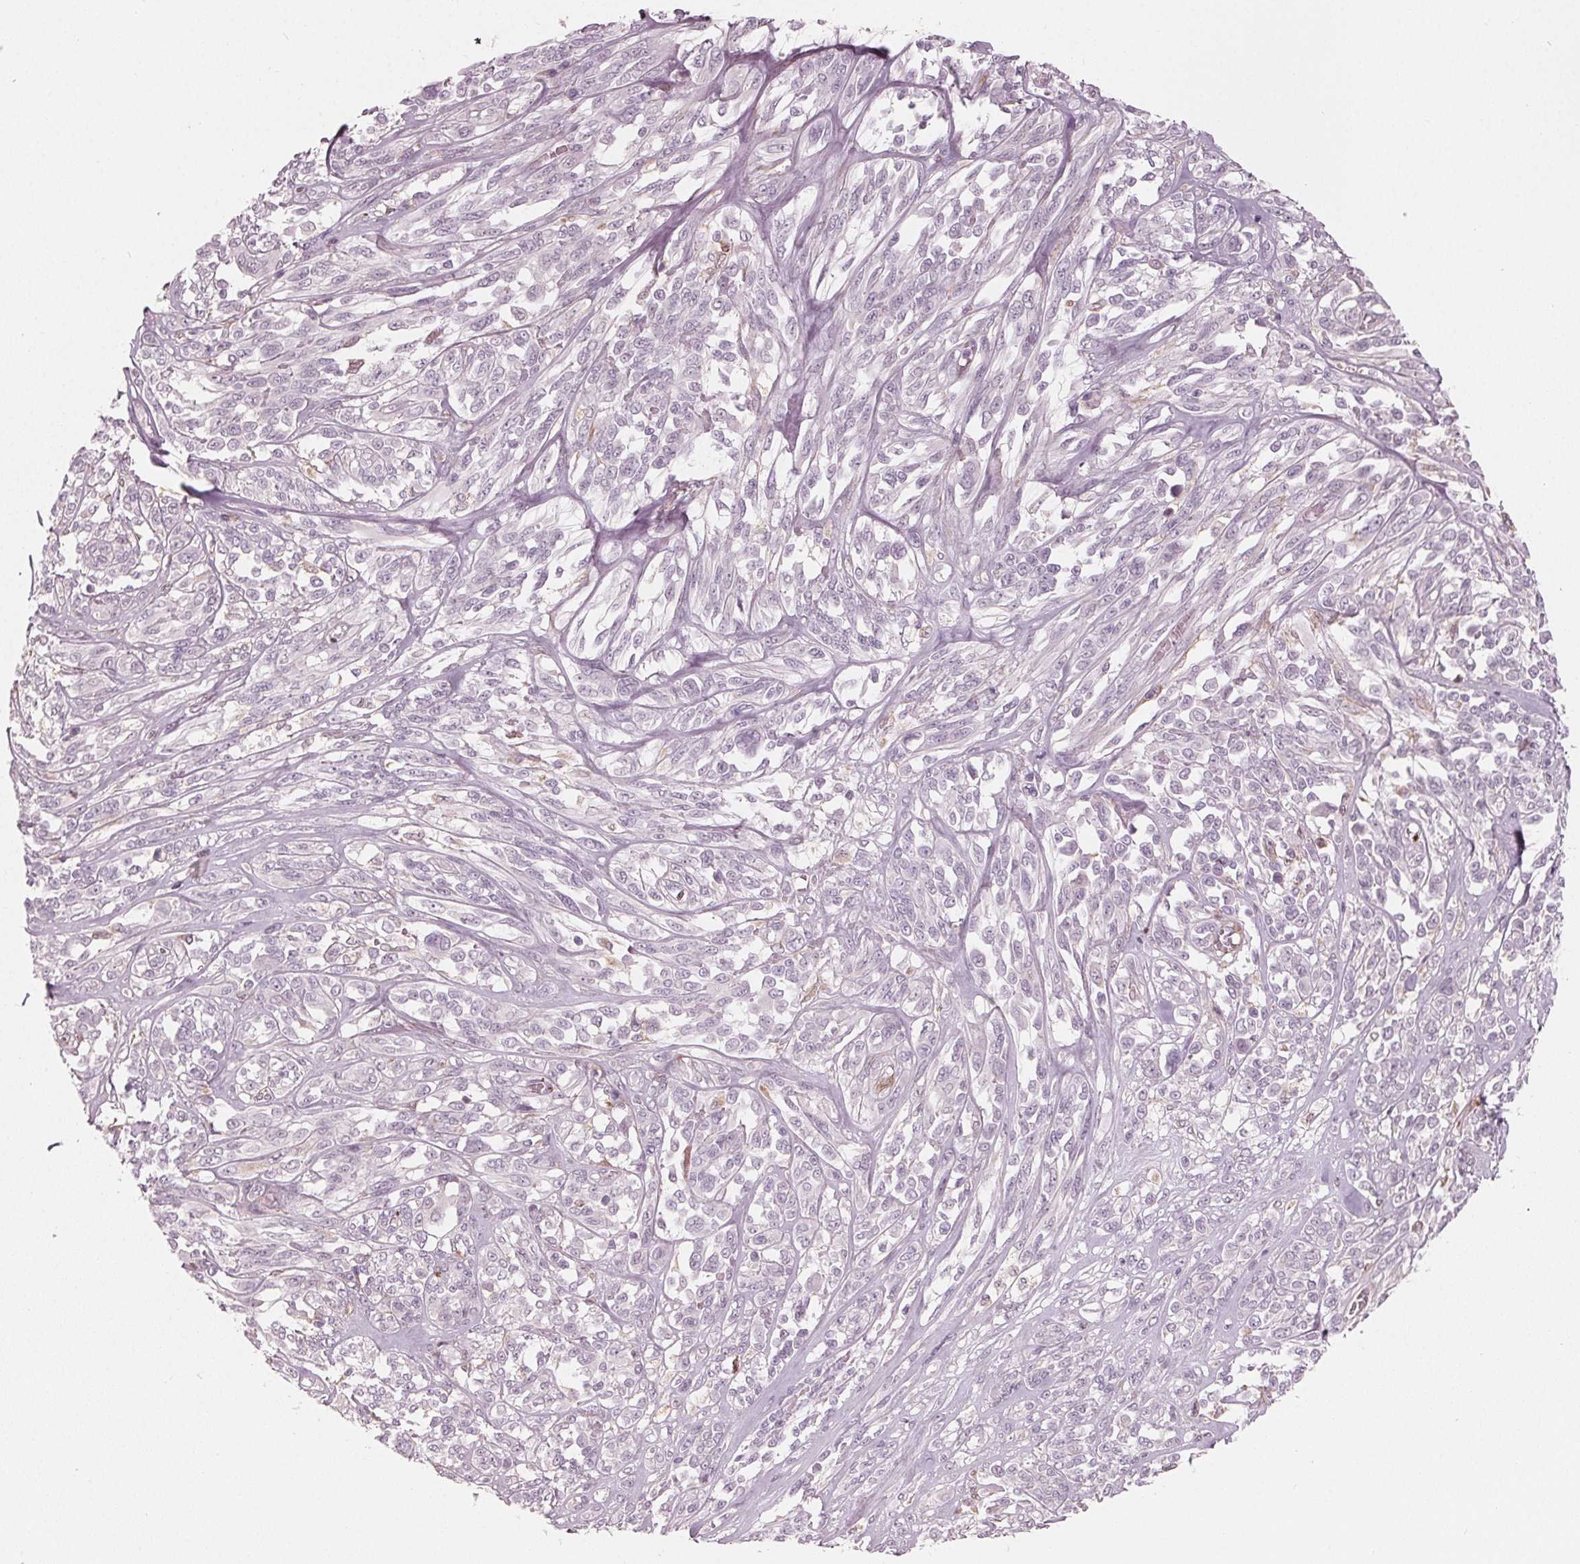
{"staining": {"intensity": "negative", "quantity": "none", "location": "none"}, "tissue": "melanoma", "cell_type": "Tumor cells", "image_type": "cancer", "snomed": [{"axis": "morphology", "description": "Malignant melanoma, NOS"}, {"axis": "topography", "description": "Skin"}], "caption": "High power microscopy histopathology image of an immunohistochemistry photomicrograph of malignant melanoma, revealing no significant staining in tumor cells.", "gene": "MIER3", "patient": {"sex": "female", "age": 91}}